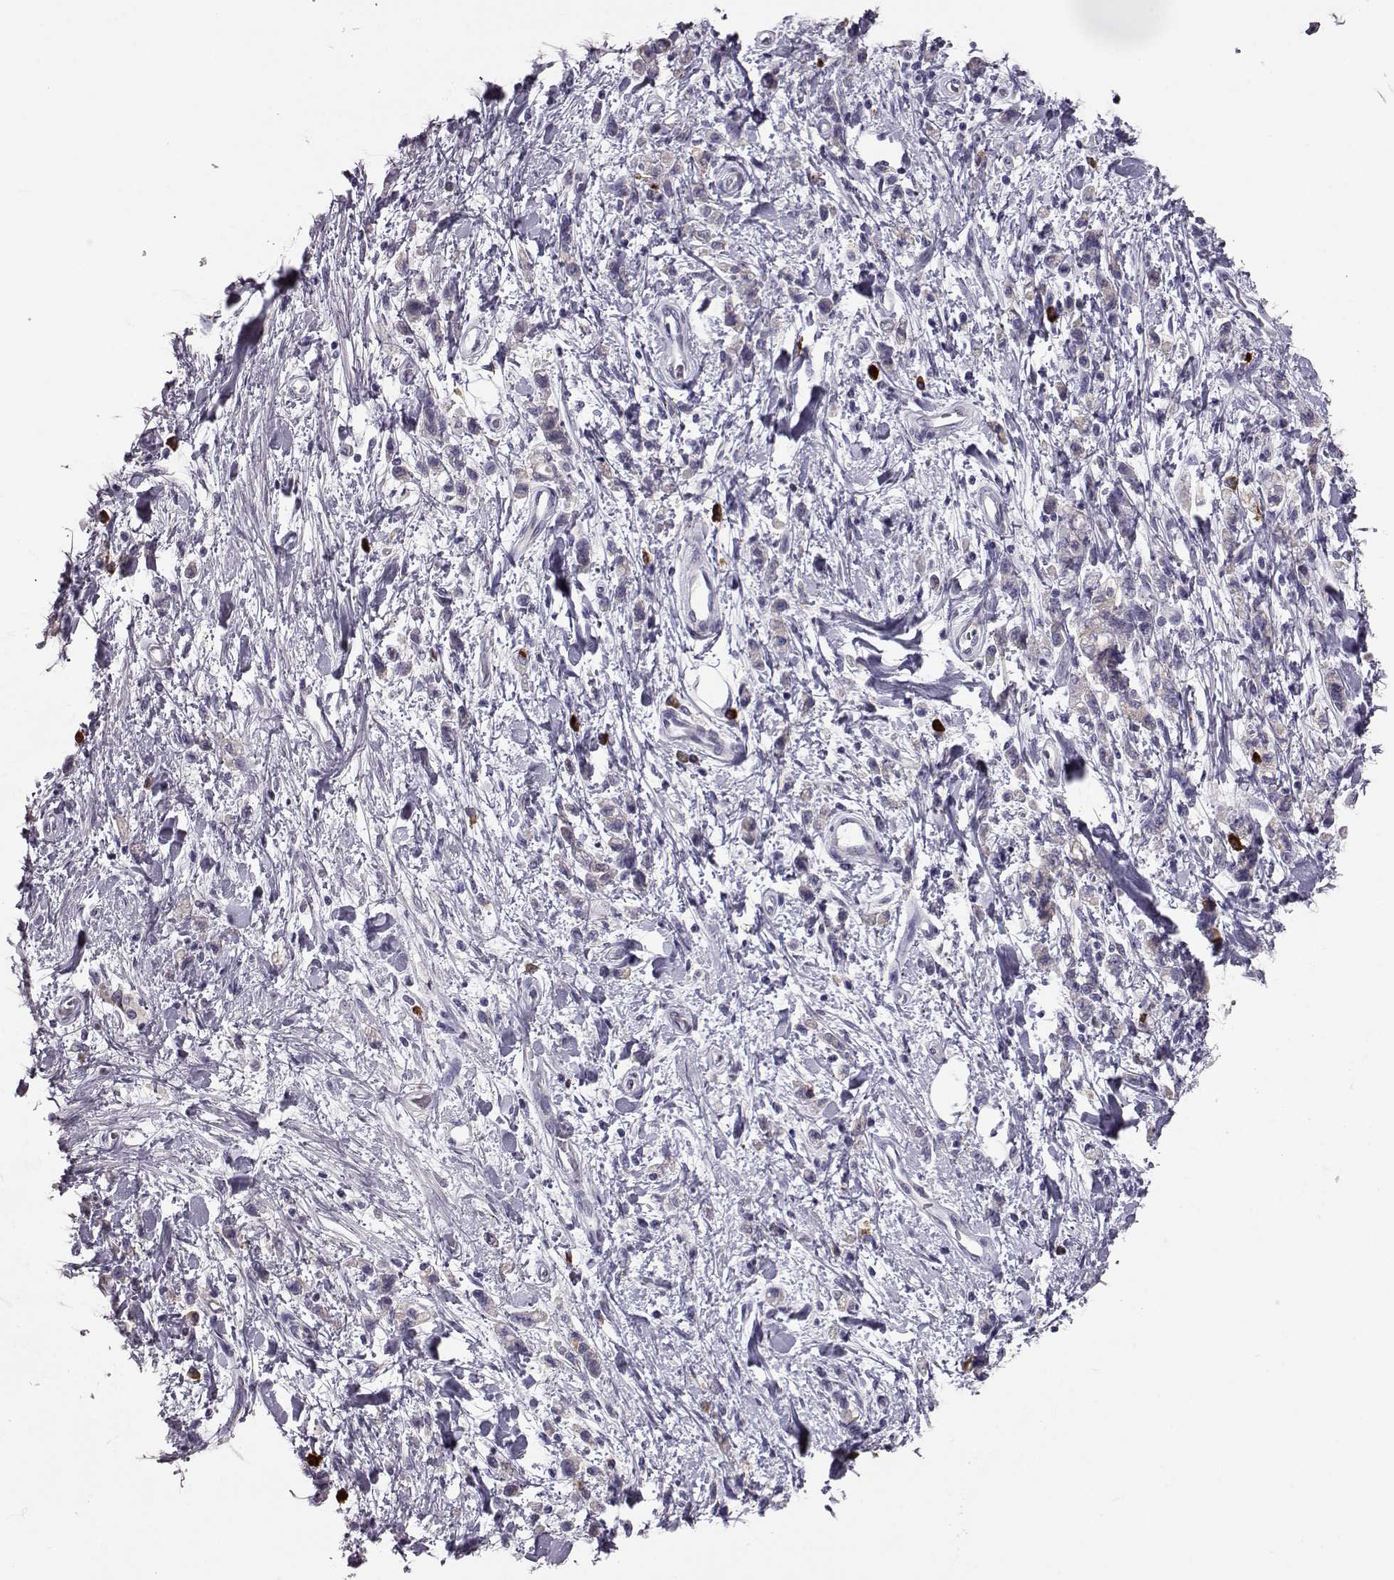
{"staining": {"intensity": "negative", "quantity": "none", "location": "none"}, "tissue": "stomach cancer", "cell_type": "Tumor cells", "image_type": "cancer", "snomed": [{"axis": "morphology", "description": "Adenocarcinoma, NOS"}, {"axis": "topography", "description": "Stomach"}], "caption": "An IHC micrograph of stomach adenocarcinoma is shown. There is no staining in tumor cells of stomach adenocarcinoma.", "gene": "ADGRG5", "patient": {"sex": "male", "age": 77}}